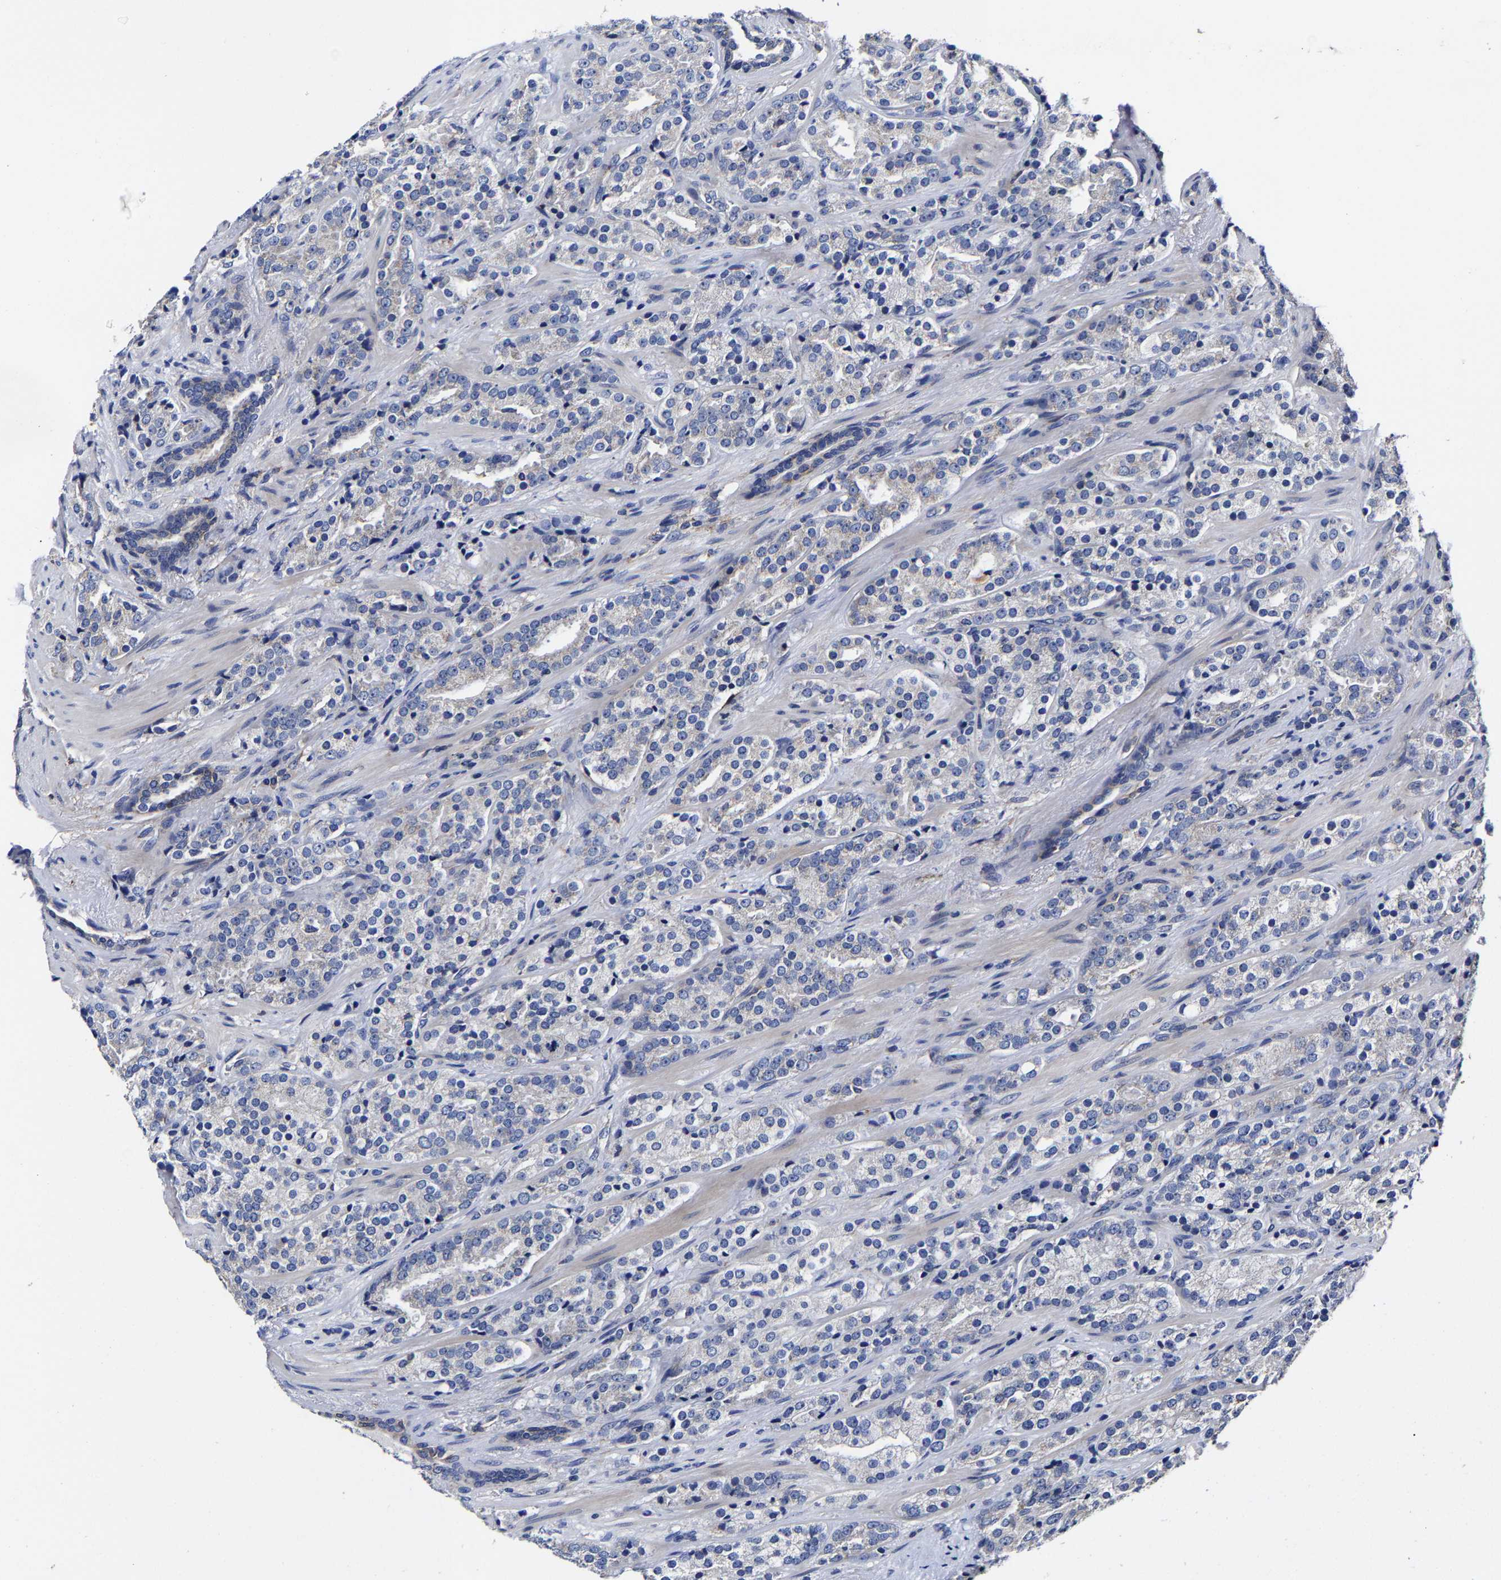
{"staining": {"intensity": "negative", "quantity": "none", "location": "none"}, "tissue": "prostate cancer", "cell_type": "Tumor cells", "image_type": "cancer", "snomed": [{"axis": "morphology", "description": "Adenocarcinoma, High grade"}, {"axis": "topography", "description": "Prostate"}], "caption": "High power microscopy micrograph of an immunohistochemistry image of prostate adenocarcinoma (high-grade), revealing no significant staining in tumor cells.", "gene": "AASS", "patient": {"sex": "male", "age": 71}}